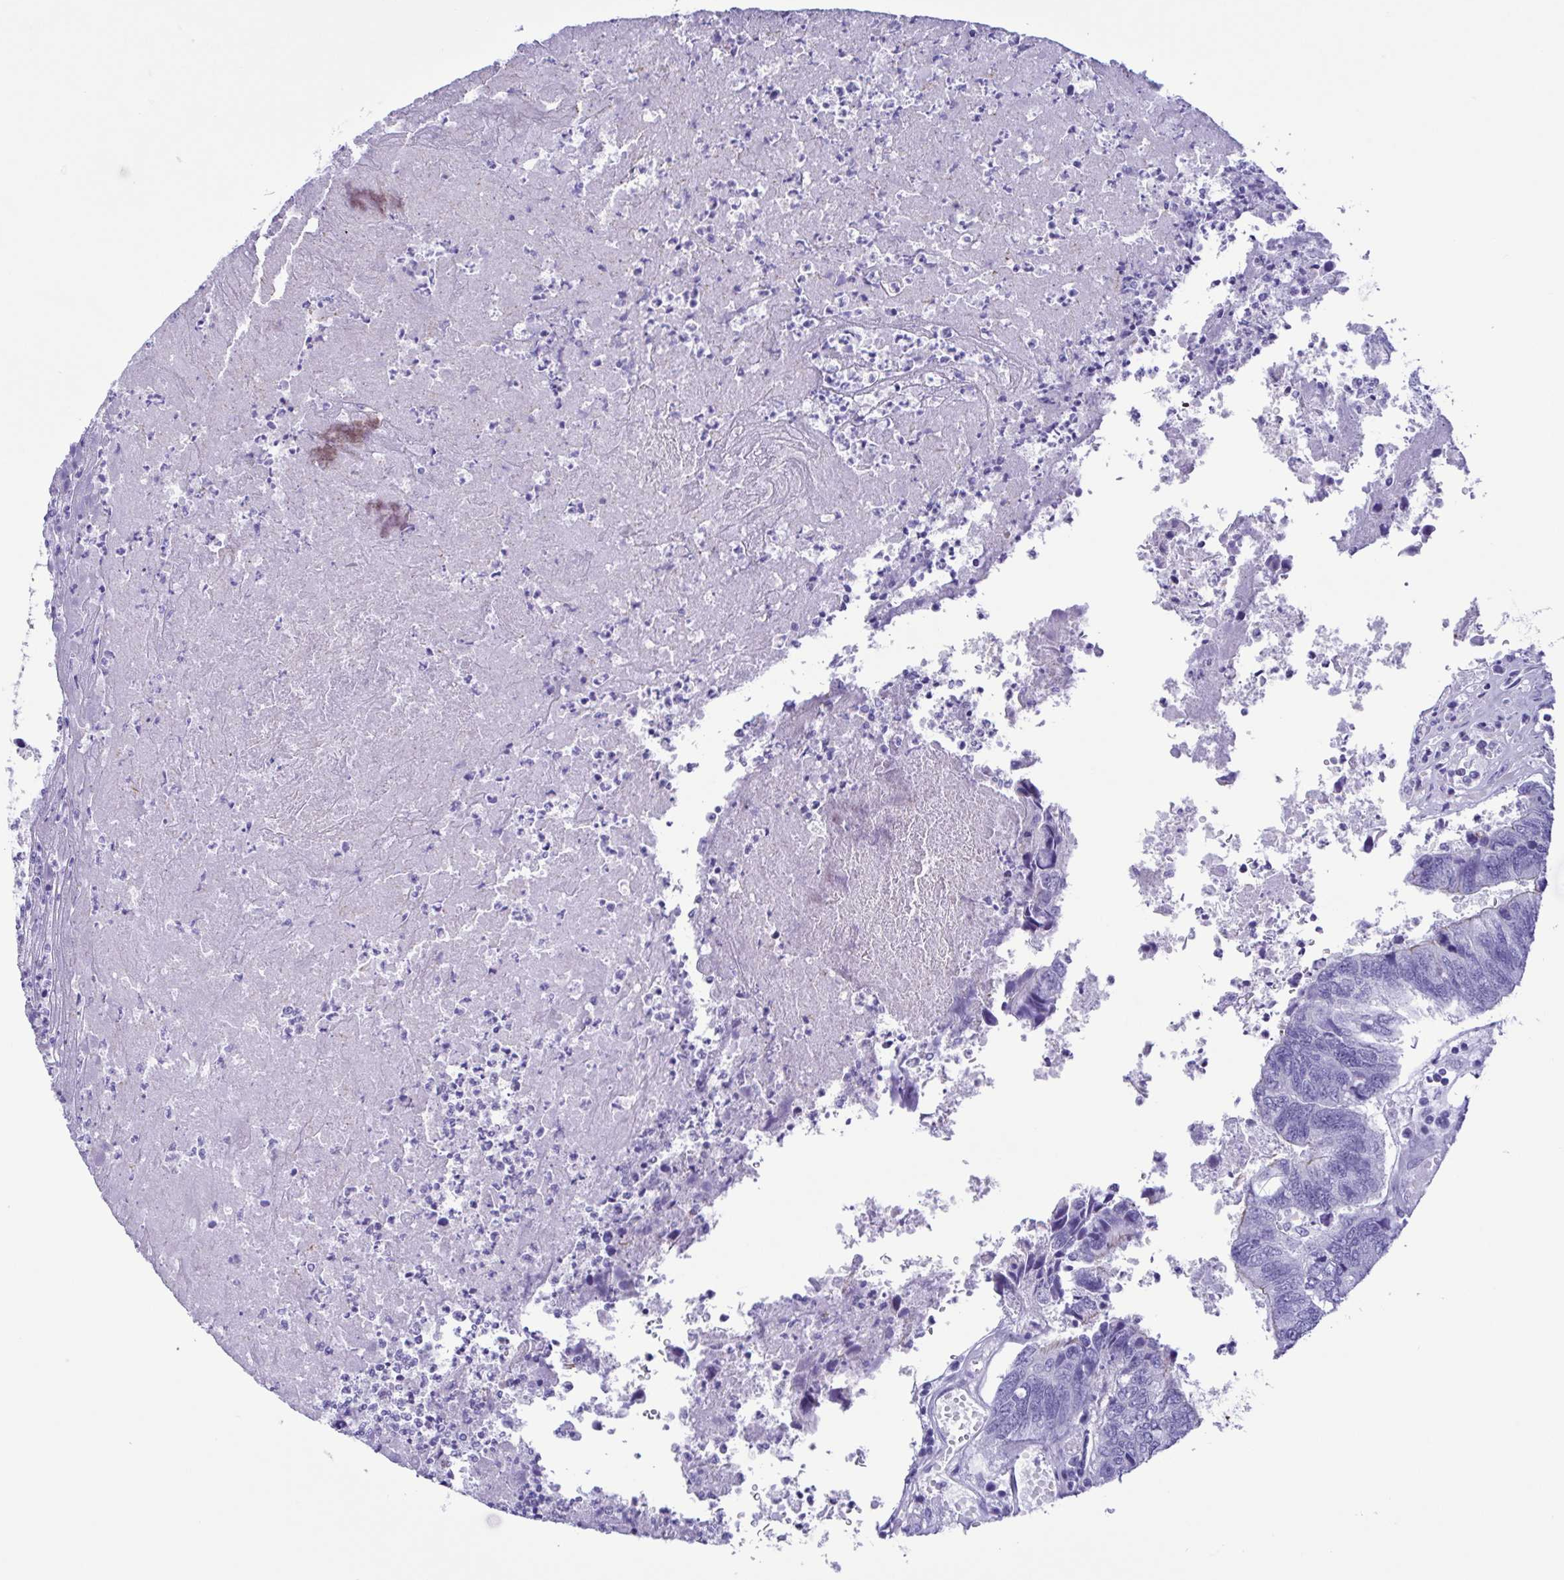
{"staining": {"intensity": "negative", "quantity": "none", "location": "none"}, "tissue": "colorectal cancer", "cell_type": "Tumor cells", "image_type": "cancer", "snomed": [{"axis": "morphology", "description": "Adenocarcinoma, NOS"}, {"axis": "topography", "description": "Colon"}], "caption": "Adenocarcinoma (colorectal) was stained to show a protein in brown. There is no significant positivity in tumor cells.", "gene": "TSPY2", "patient": {"sex": "female", "age": 67}}